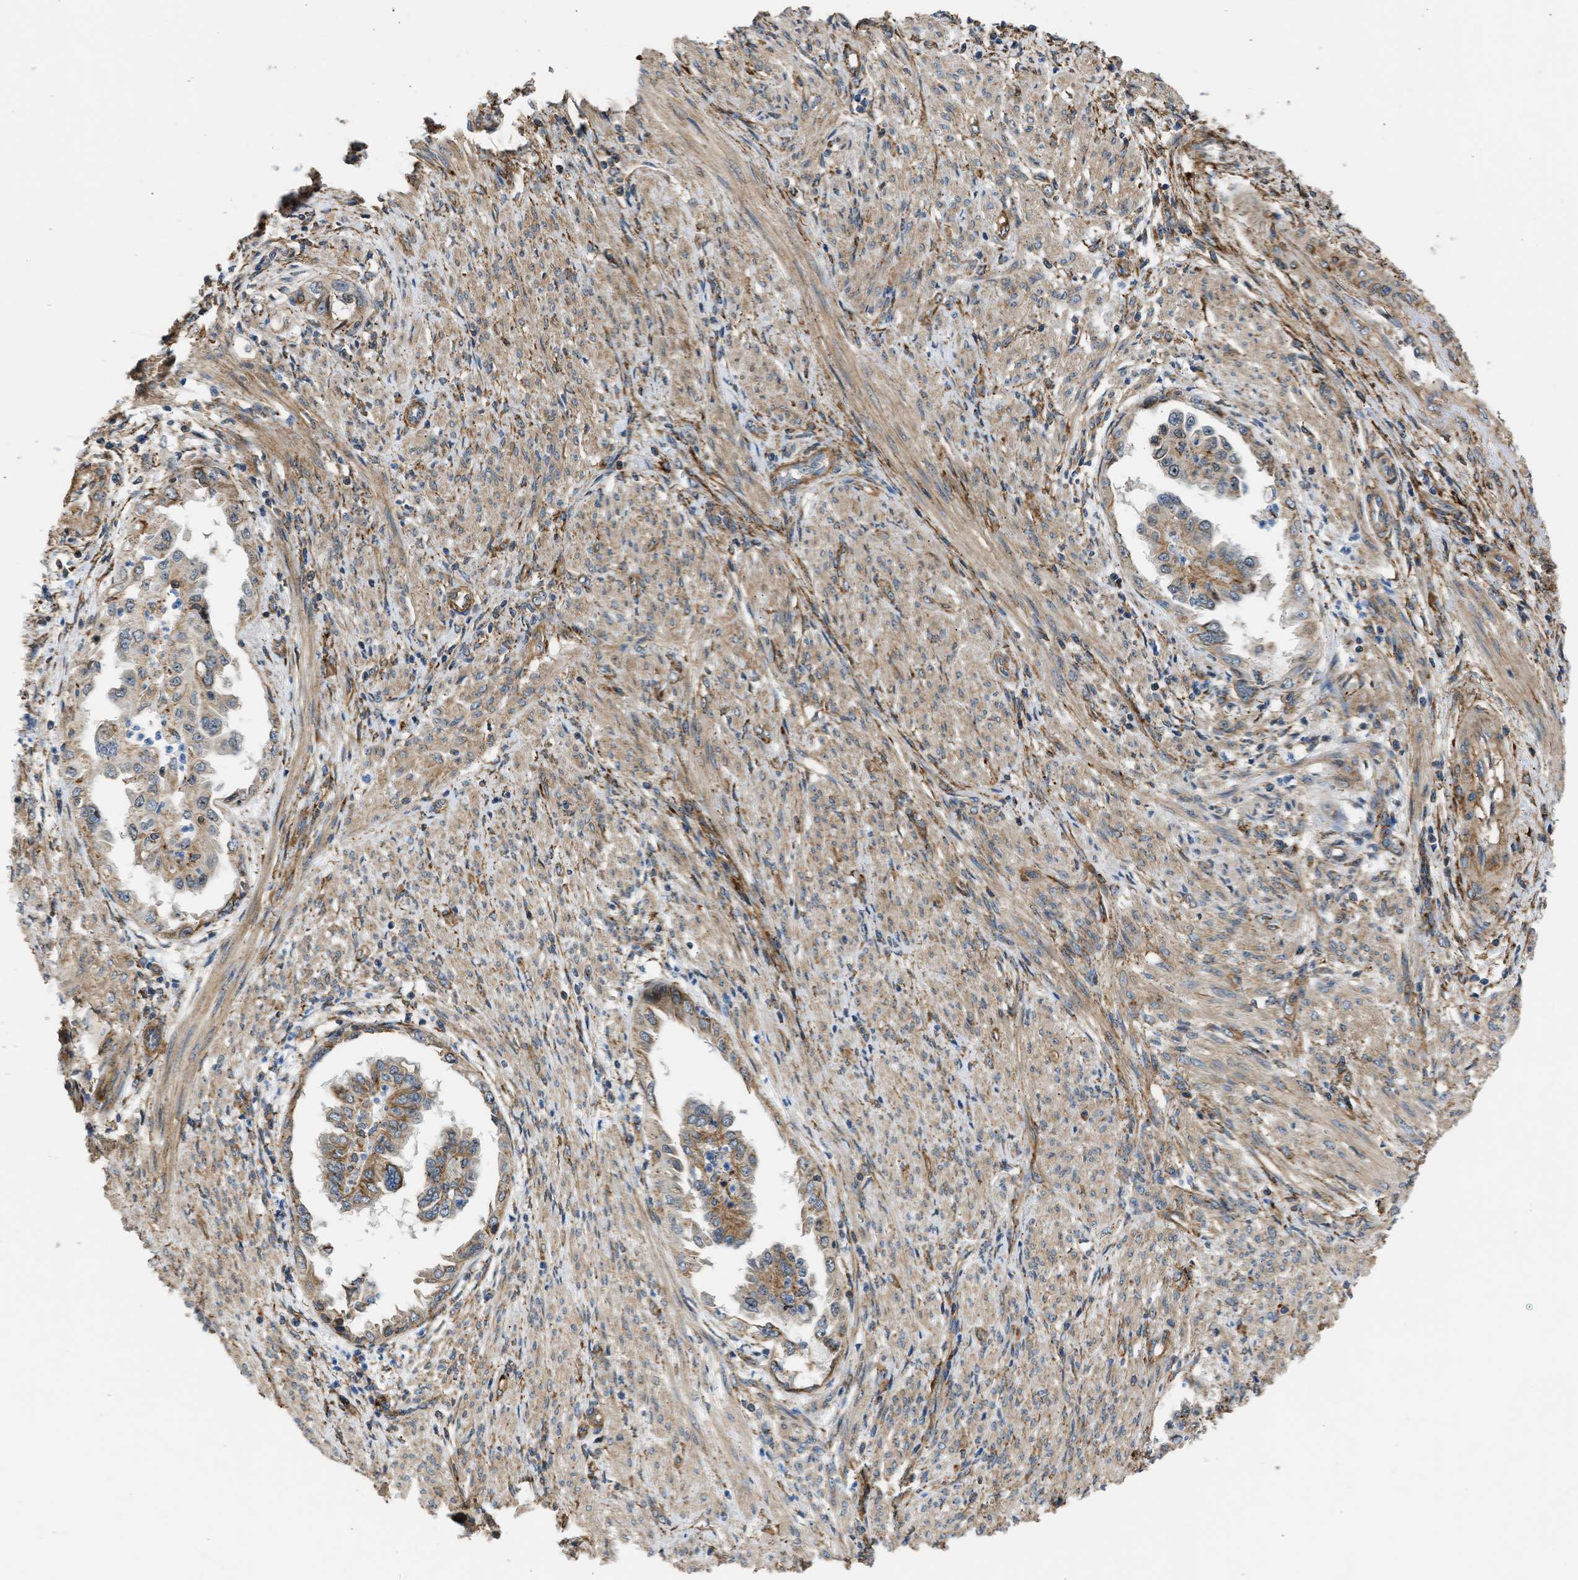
{"staining": {"intensity": "moderate", "quantity": ">75%", "location": "cytoplasmic/membranous"}, "tissue": "endometrial cancer", "cell_type": "Tumor cells", "image_type": "cancer", "snomed": [{"axis": "morphology", "description": "Adenocarcinoma, NOS"}, {"axis": "topography", "description": "Endometrium"}], "caption": "A medium amount of moderate cytoplasmic/membranous expression is present in about >75% of tumor cells in adenocarcinoma (endometrial) tissue.", "gene": "SEPTIN2", "patient": {"sex": "female", "age": 85}}